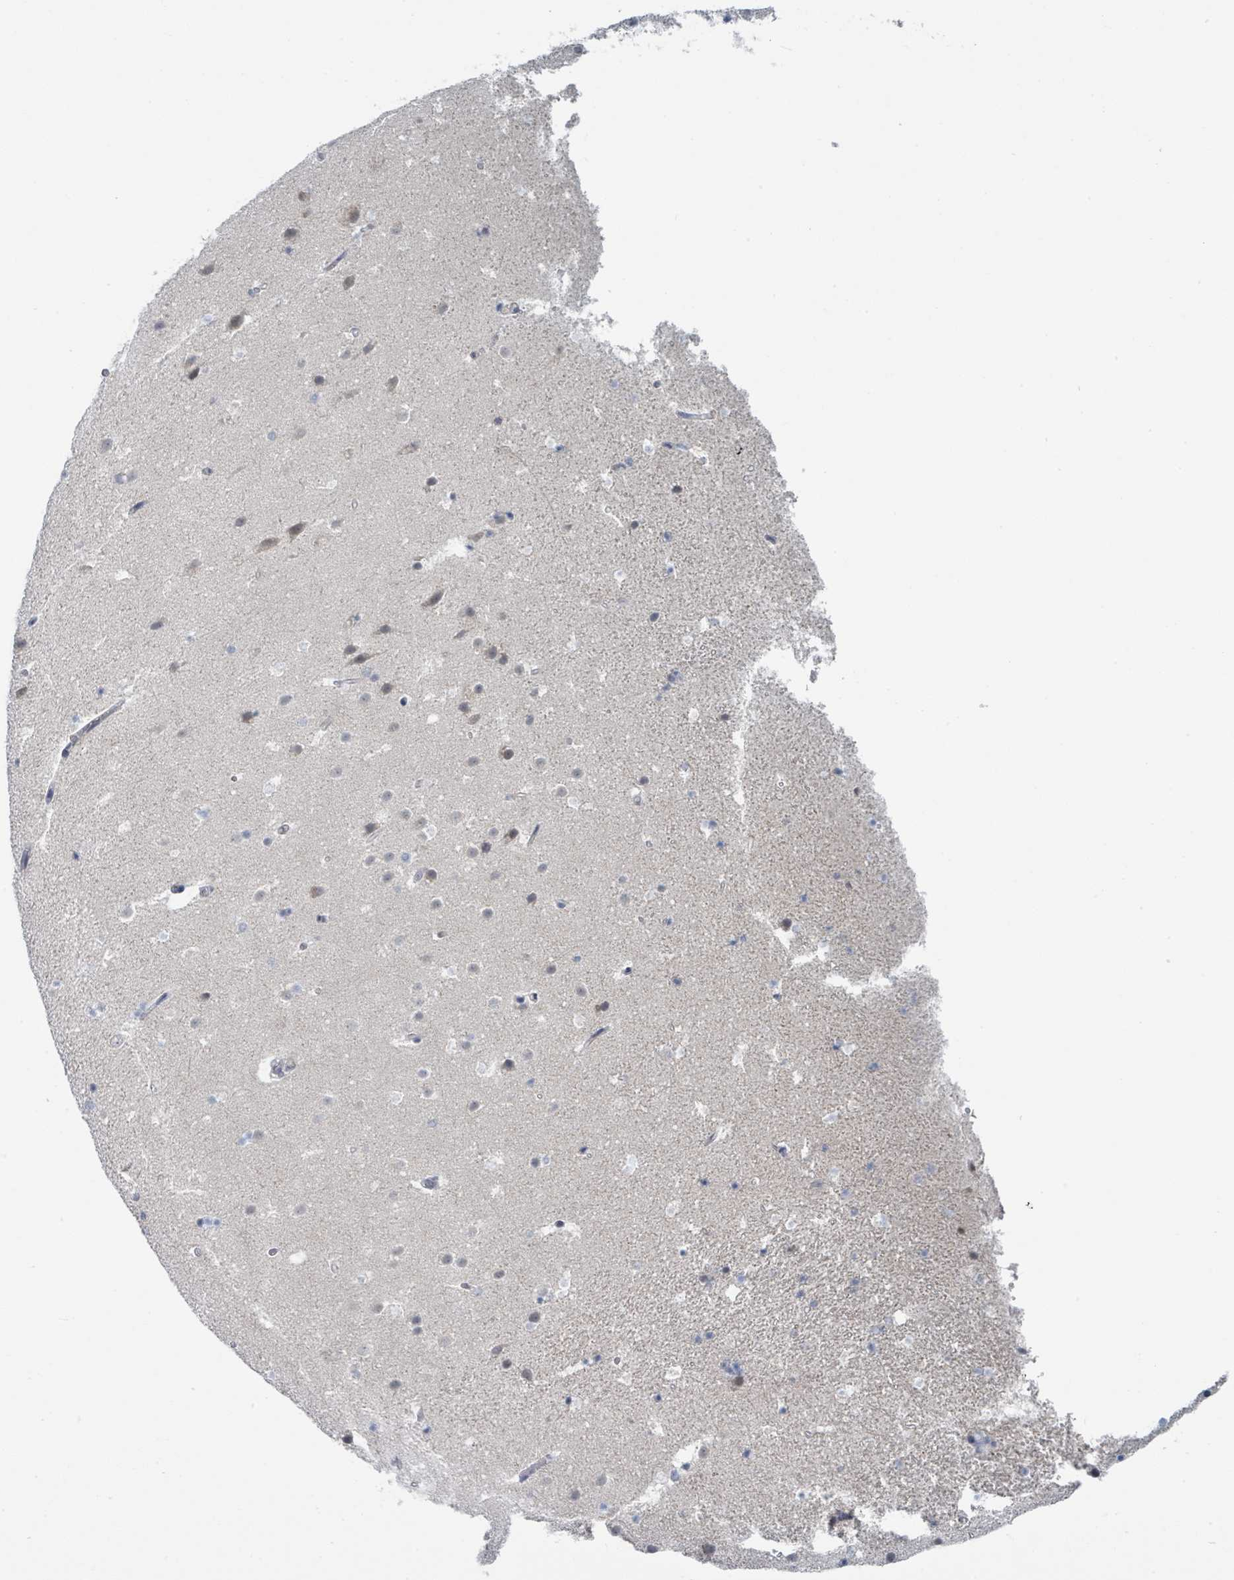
{"staining": {"intensity": "negative", "quantity": "none", "location": "none"}, "tissue": "hippocampus", "cell_type": "Glial cells", "image_type": "normal", "snomed": [{"axis": "morphology", "description": "Normal tissue, NOS"}, {"axis": "topography", "description": "Hippocampus"}], "caption": "Glial cells are negative for protein expression in benign human hippocampus. (DAB (3,3'-diaminobenzidine) immunohistochemistry with hematoxylin counter stain).", "gene": "ANKRD55", "patient": {"sex": "male", "age": 37}}